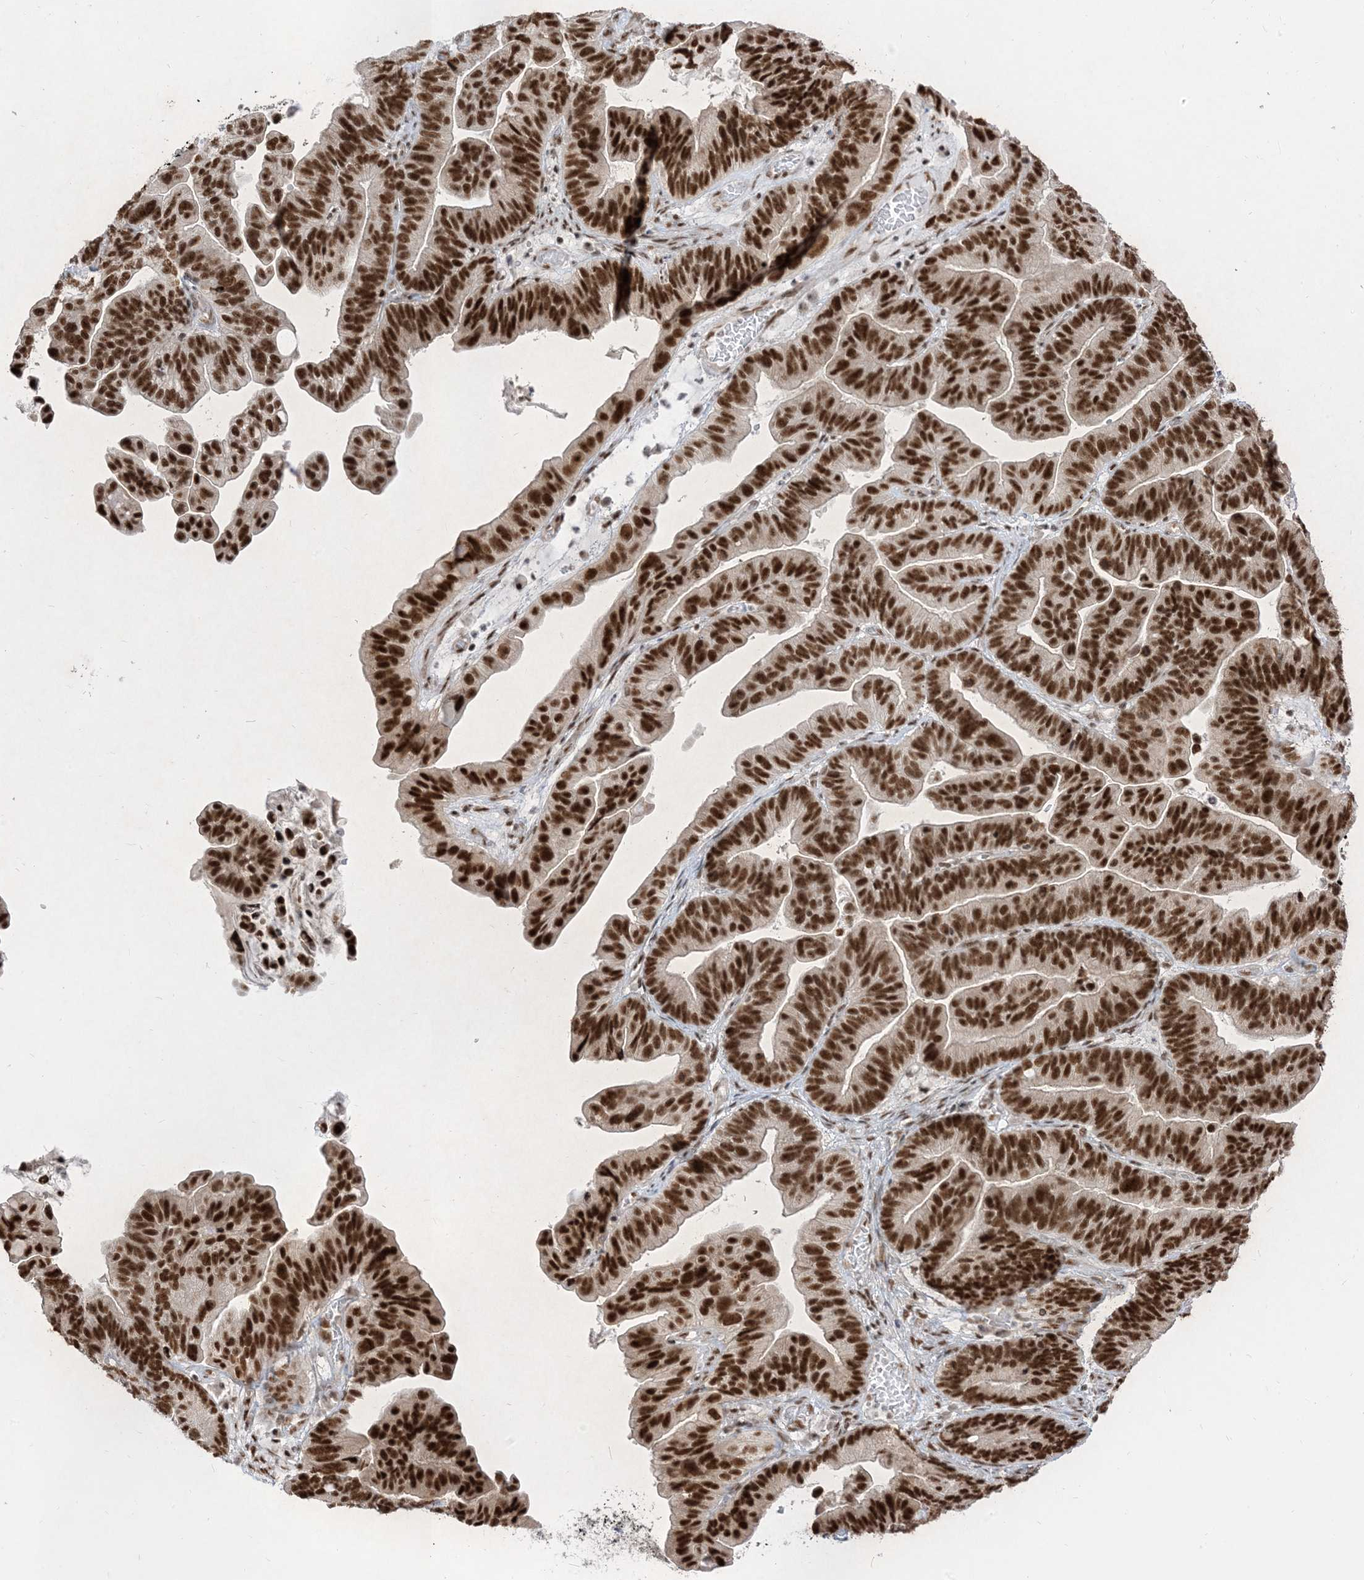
{"staining": {"intensity": "strong", "quantity": ">75%", "location": "nuclear"}, "tissue": "ovarian cancer", "cell_type": "Tumor cells", "image_type": "cancer", "snomed": [{"axis": "morphology", "description": "Cystadenocarcinoma, serous, NOS"}, {"axis": "topography", "description": "Ovary"}], "caption": "Serous cystadenocarcinoma (ovarian) stained for a protein shows strong nuclear positivity in tumor cells.", "gene": "ARGLU1", "patient": {"sex": "female", "age": 56}}